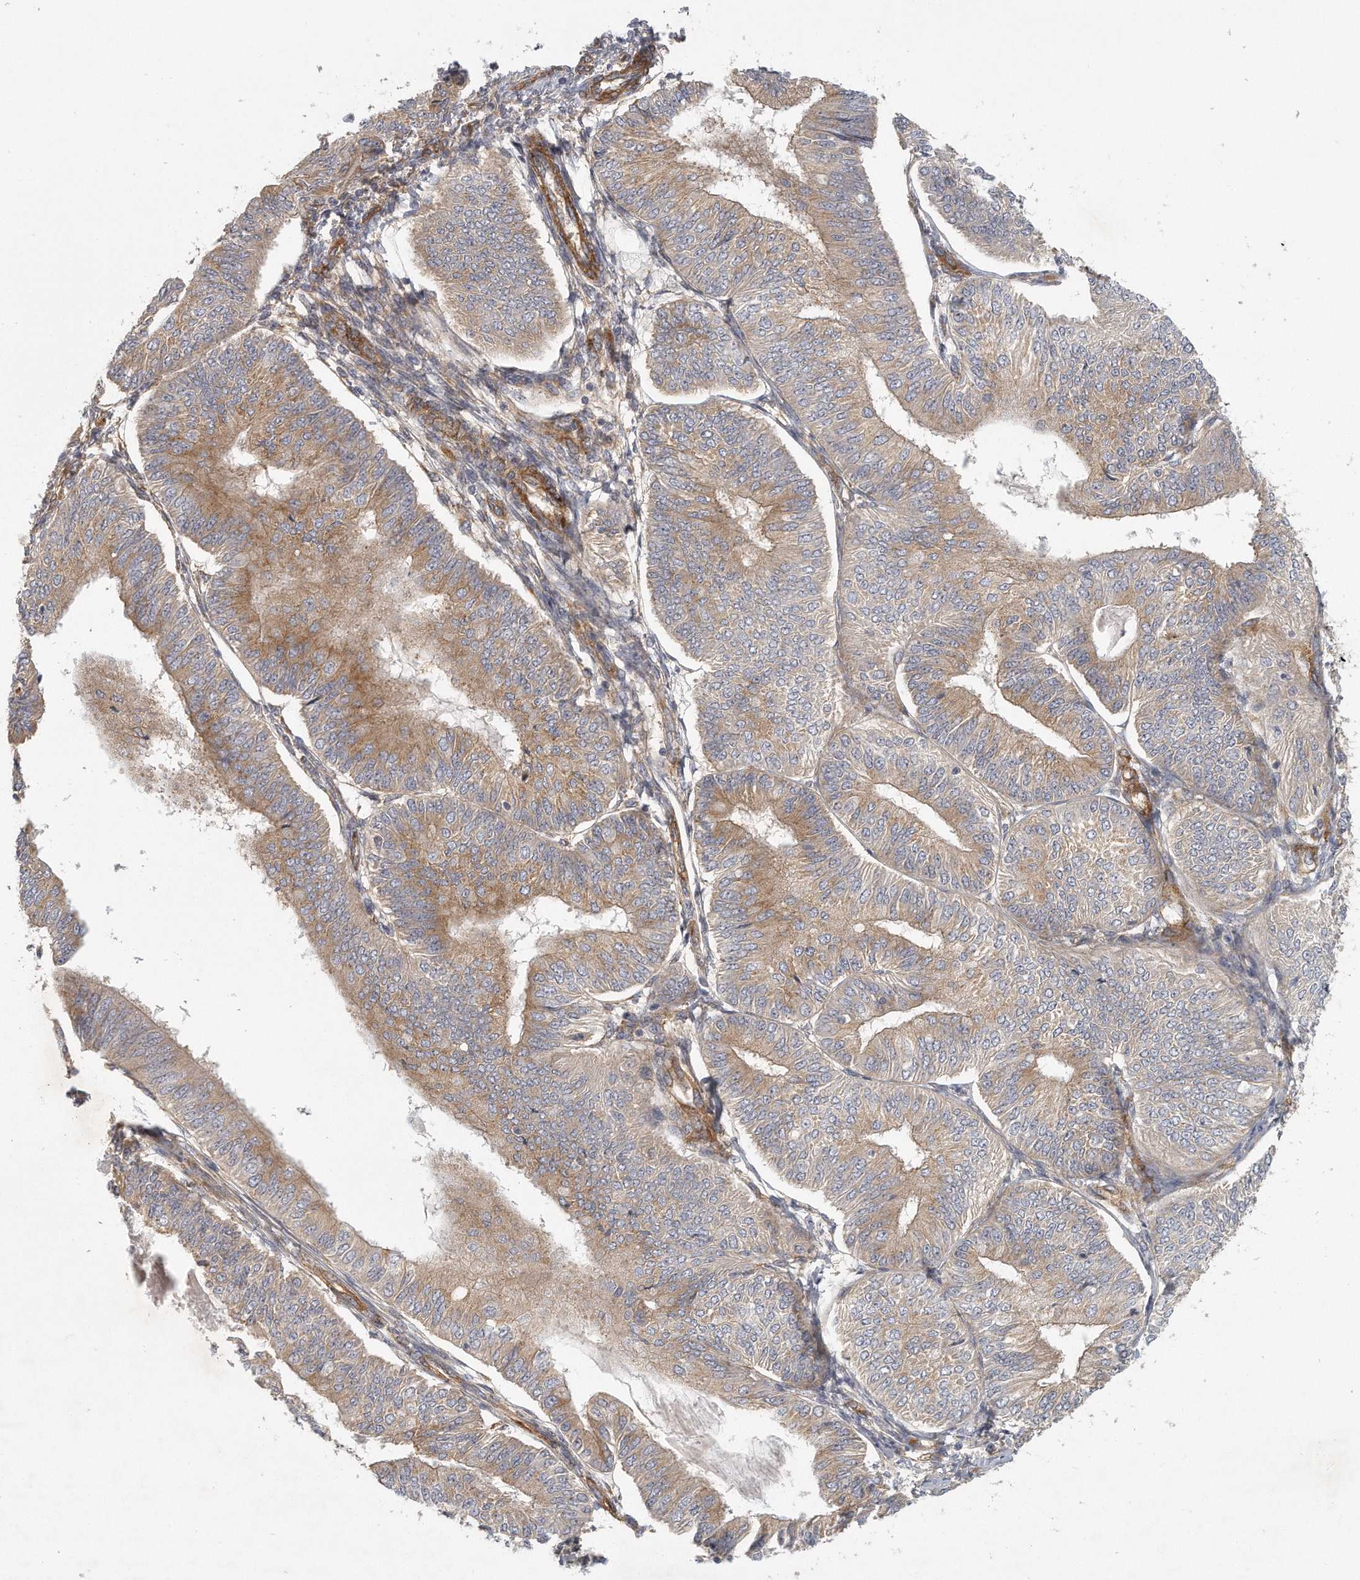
{"staining": {"intensity": "moderate", "quantity": ">75%", "location": "cytoplasmic/membranous"}, "tissue": "endometrial cancer", "cell_type": "Tumor cells", "image_type": "cancer", "snomed": [{"axis": "morphology", "description": "Adenocarcinoma, NOS"}, {"axis": "topography", "description": "Endometrium"}], "caption": "Immunohistochemistry (IHC) image of neoplastic tissue: human endometrial adenocarcinoma stained using immunohistochemistry shows medium levels of moderate protein expression localized specifically in the cytoplasmic/membranous of tumor cells, appearing as a cytoplasmic/membranous brown color.", "gene": "MTERF4", "patient": {"sex": "female", "age": 58}}